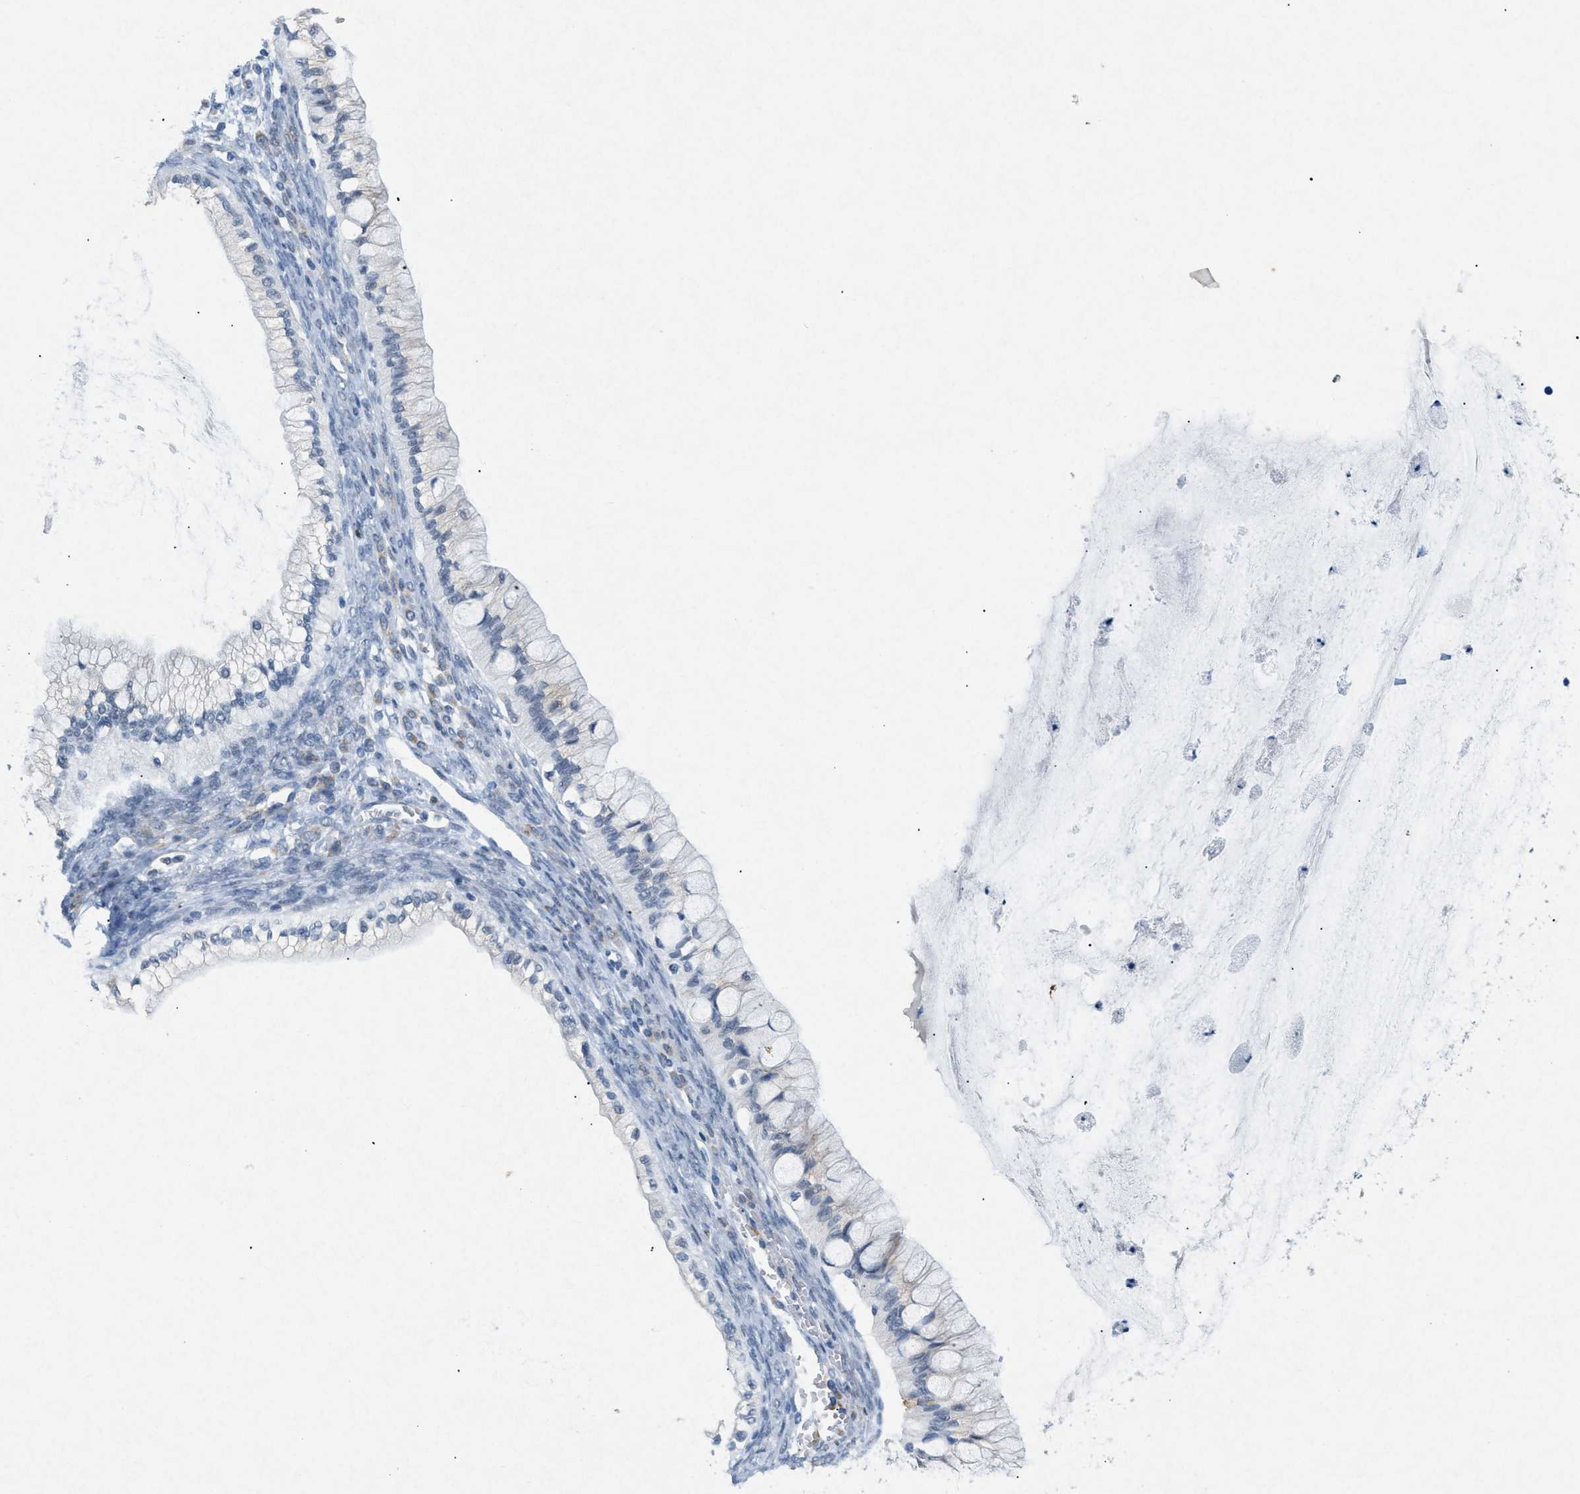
{"staining": {"intensity": "negative", "quantity": "none", "location": "none"}, "tissue": "ovarian cancer", "cell_type": "Tumor cells", "image_type": "cancer", "snomed": [{"axis": "morphology", "description": "Cystadenocarcinoma, mucinous, NOS"}, {"axis": "topography", "description": "Ovary"}], "caption": "Tumor cells show no significant expression in ovarian cancer (mucinous cystadenocarcinoma).", "gene": "TASOR", "patient": {"sex": "female", "age": 57}}